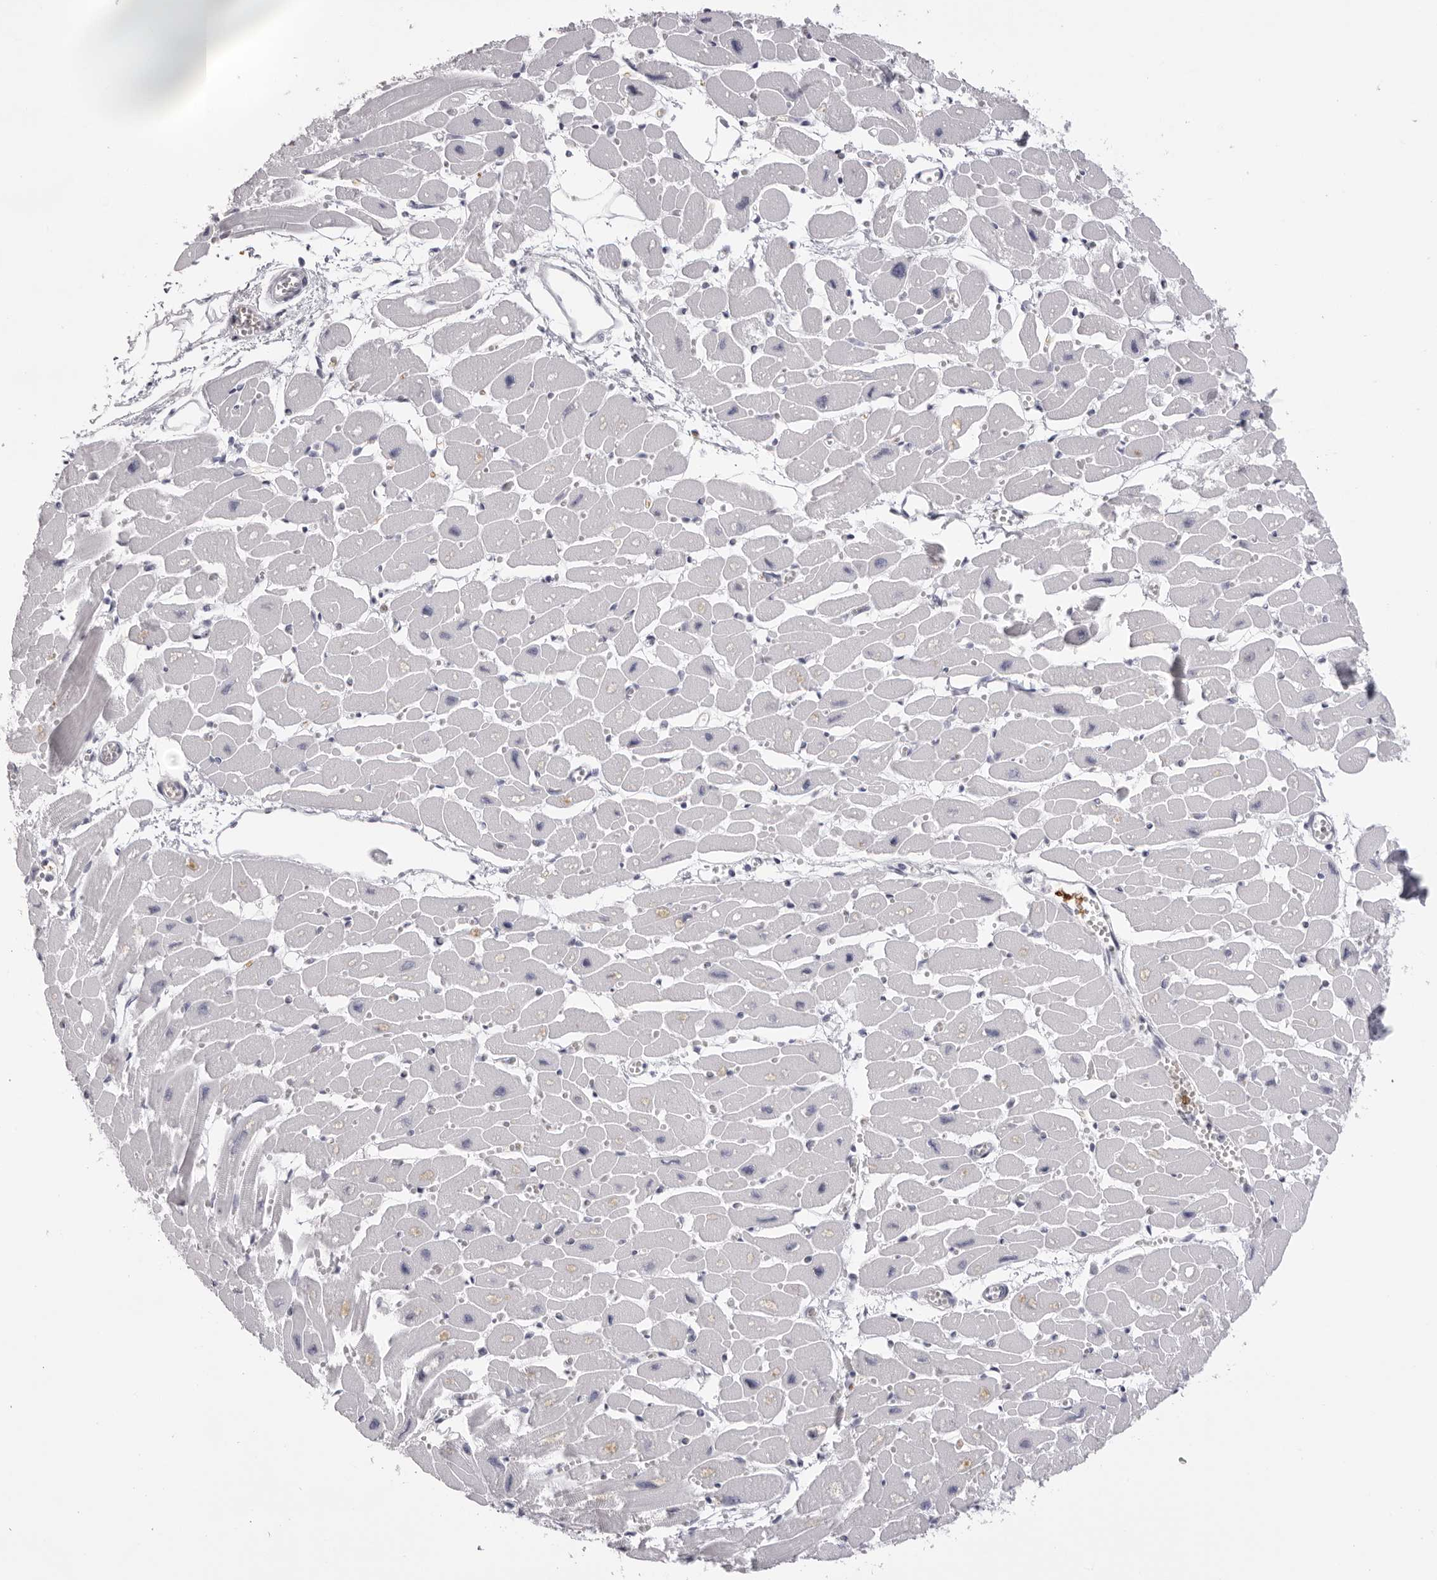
{"staining": {"intensity": "negative", "quantity": "none", "location": "none"}, "tissue": "heart muscle", "cell_type": "Cardiomyocytes", "image_type": "normal", "snomed": [{"axis": "morphology", "description": "Normal tissue, NOS"}, {"axis": "topography", "description": "Heart"}], "caption": "DAB immunohistochemical staining of normal human heart muscle reveals no significant staining in cardiomyocytes.", "gene": "SPTA1", "patient": {"sex": "female", "age": 54}}